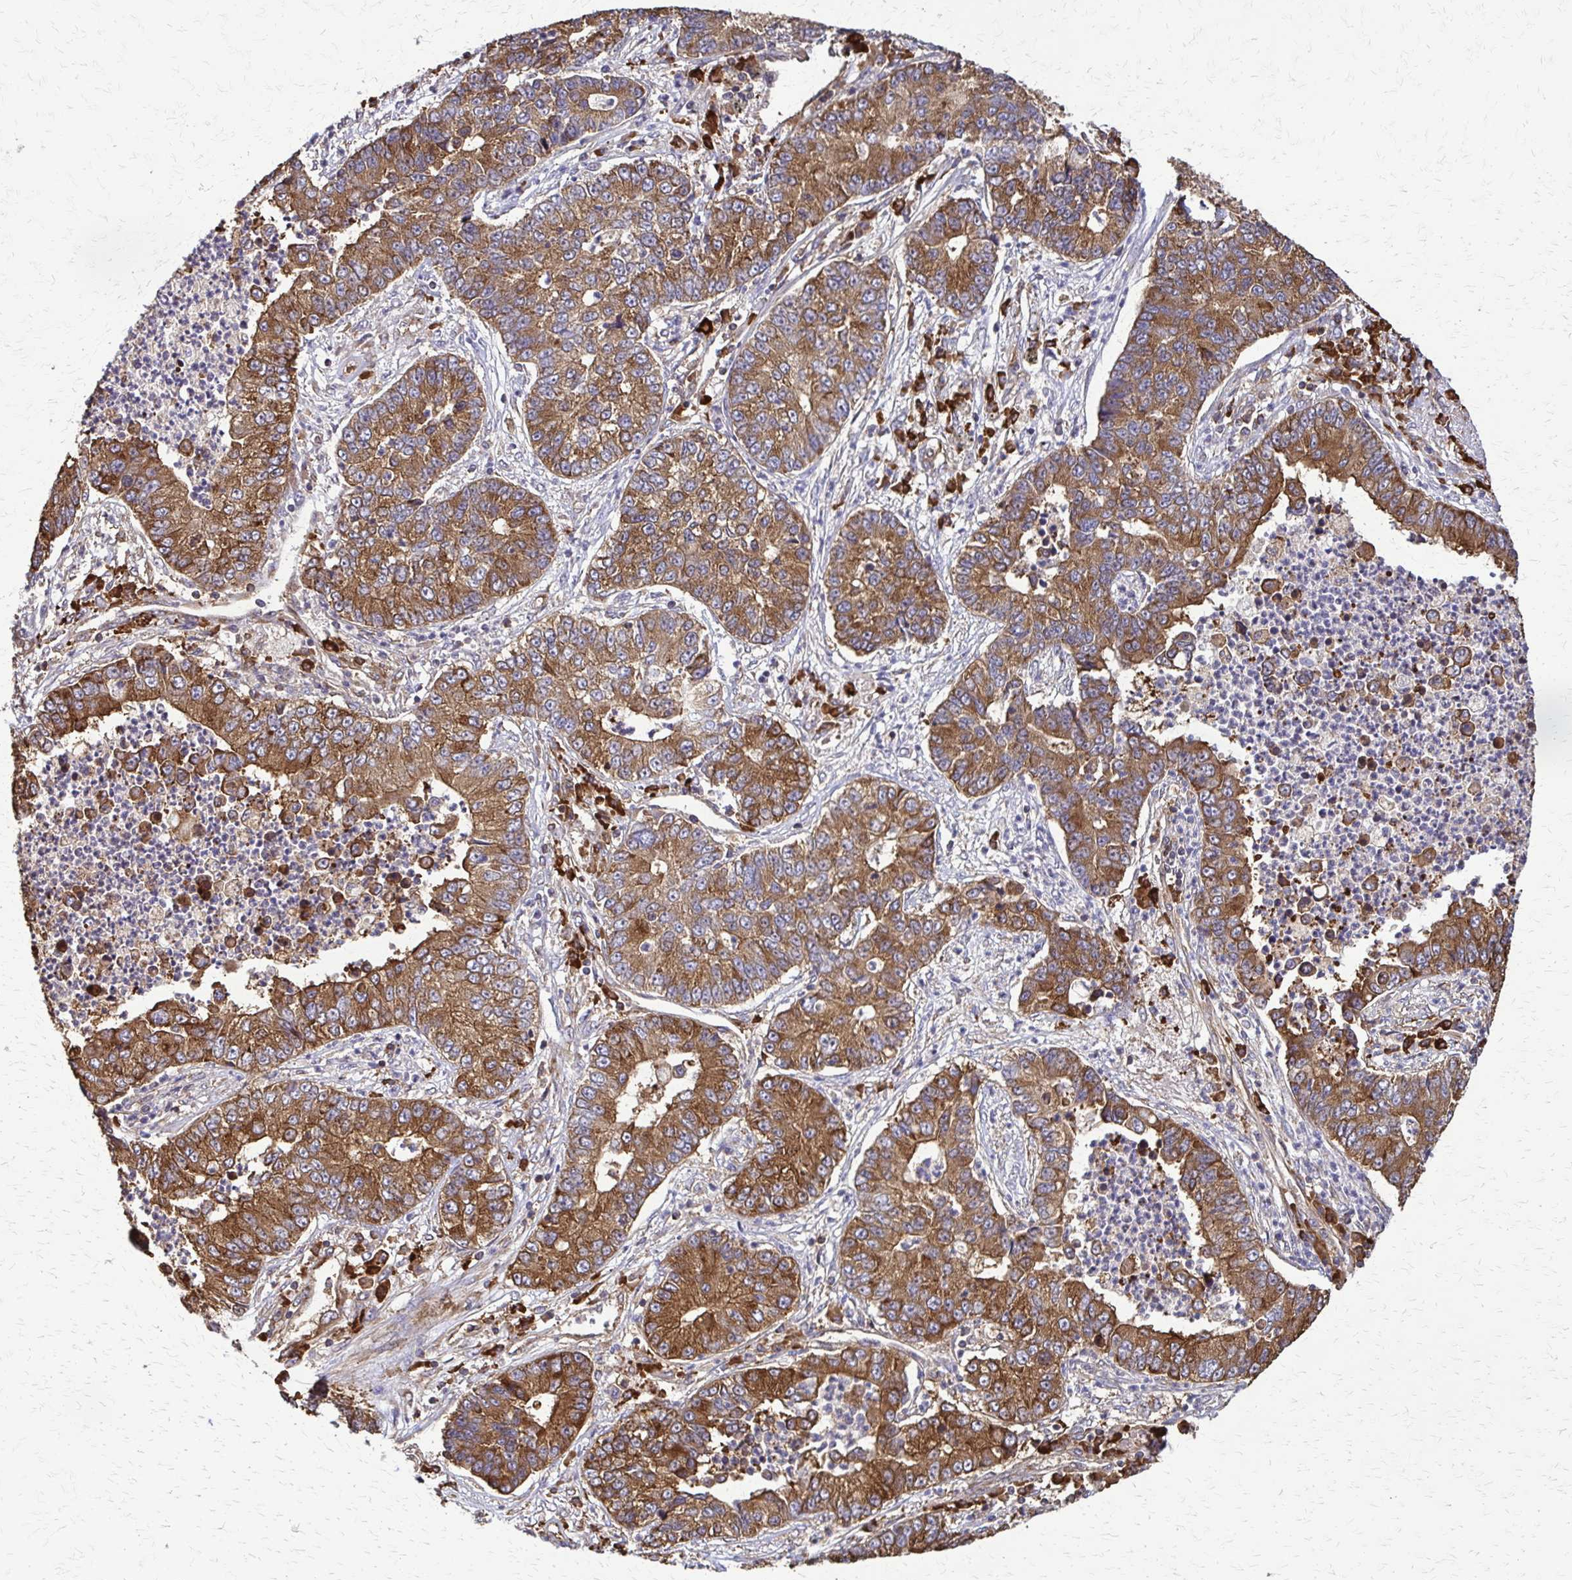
{"staining": {"intensity": "moderate", "quantity": ">75%", "location": "cytoplasmic/membranous"}, "tissue": "lung cancer", "cell_type": "Tumor cells", "image_type": "cancer", "snomed": [{"axis": "morphology", "description": "Adenocarcinoma, NOS"}, {"axis": "topography", "description": "Lung"}], "caption": "IHC image of lung adenocarcinoma stained for a protein (brown), which displays medium levels of moderate cytoplasmic/membranous staining in approximately >75% of tumor cells.", "gene": "EEF2", "patient": {"sex": "female", "age": 57}}